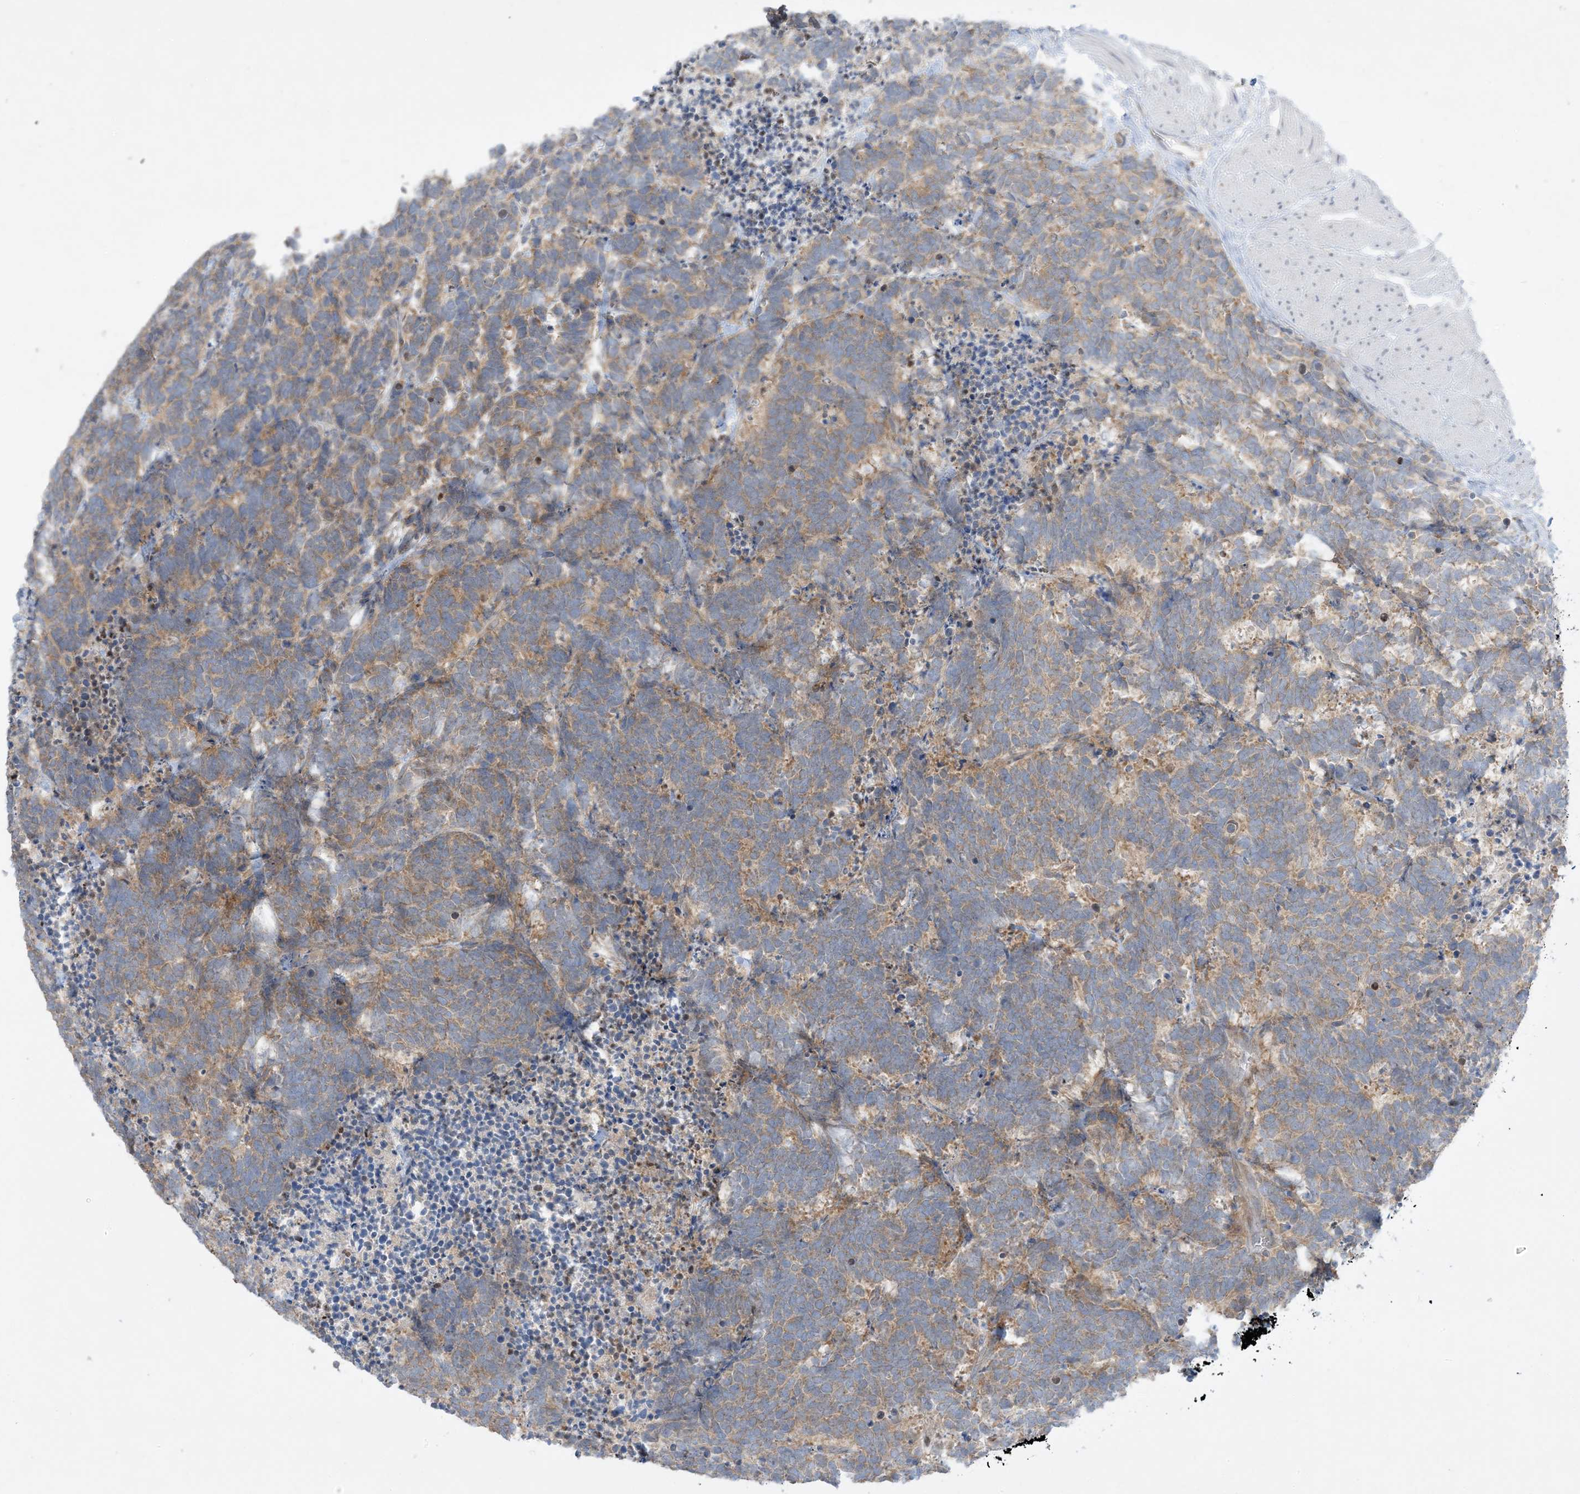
{"staining": {"intensity": "moderate", "quantity": ">75%", "location": "cytoplasmic/membranous"}, "tissue": "carcinoid", "cell_type": "Tumor cells", "image_type": "cancer", "snomed": [{"axis": "morphology", "description": "Carcinoma, NOS"}, {"axis": "morphology", "description": "Carcinoid, malignant, NOS"}, {"axis": "topography", "description": "Urinary bladder"}], "caption": "DAB immunohistochemical staining of human carcinoid shows moderate cytoplasmic/membranous protein positivity in about >75% of tumor cells. Using DAB (brown) and hematoxylin (blue) stains, captured at high magnification using brightfield microscopy.", "gene": "RPP40", "patient": {"sex": "male", "age": 57}}